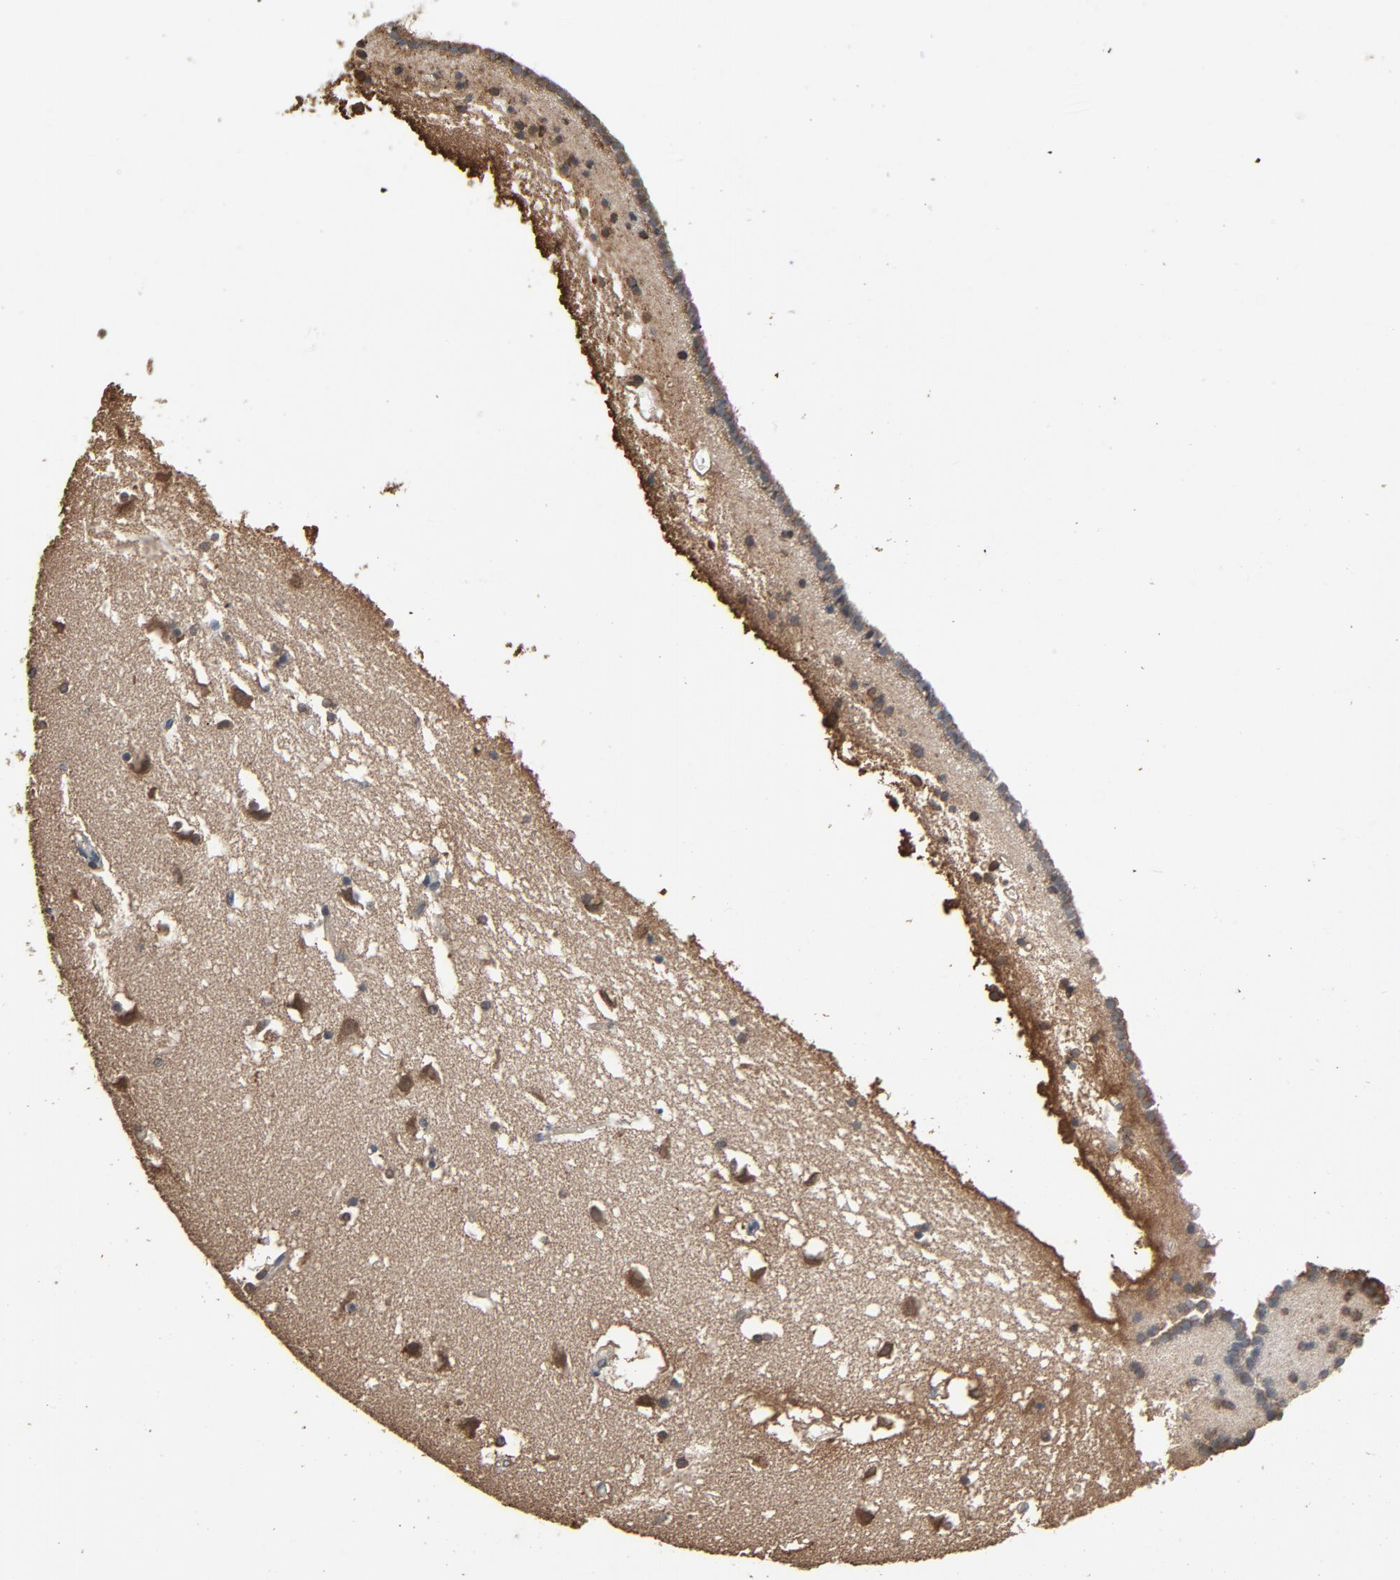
{"staining": {"intensity": "weak", "quantity": "<25%", "location": "cytoplasmic/membranous,nuclear"}, "tissue": "caudate", "cell_type": "Glial cells", "image_type": "normal", "snomed": [{"axis": "morphology", "description": "Normal tissue, NOS"}, {"axis": "topography", "description": "Lateral ventricle wall"}], "caption": "The histopathology image reveals no significant positivity in glial cells of caudate. (DAB IHC visualized using brightfield microscopy, high magnification).", "gene": "UBE2D1", "patient": {"sex": "male", "age": 45}}